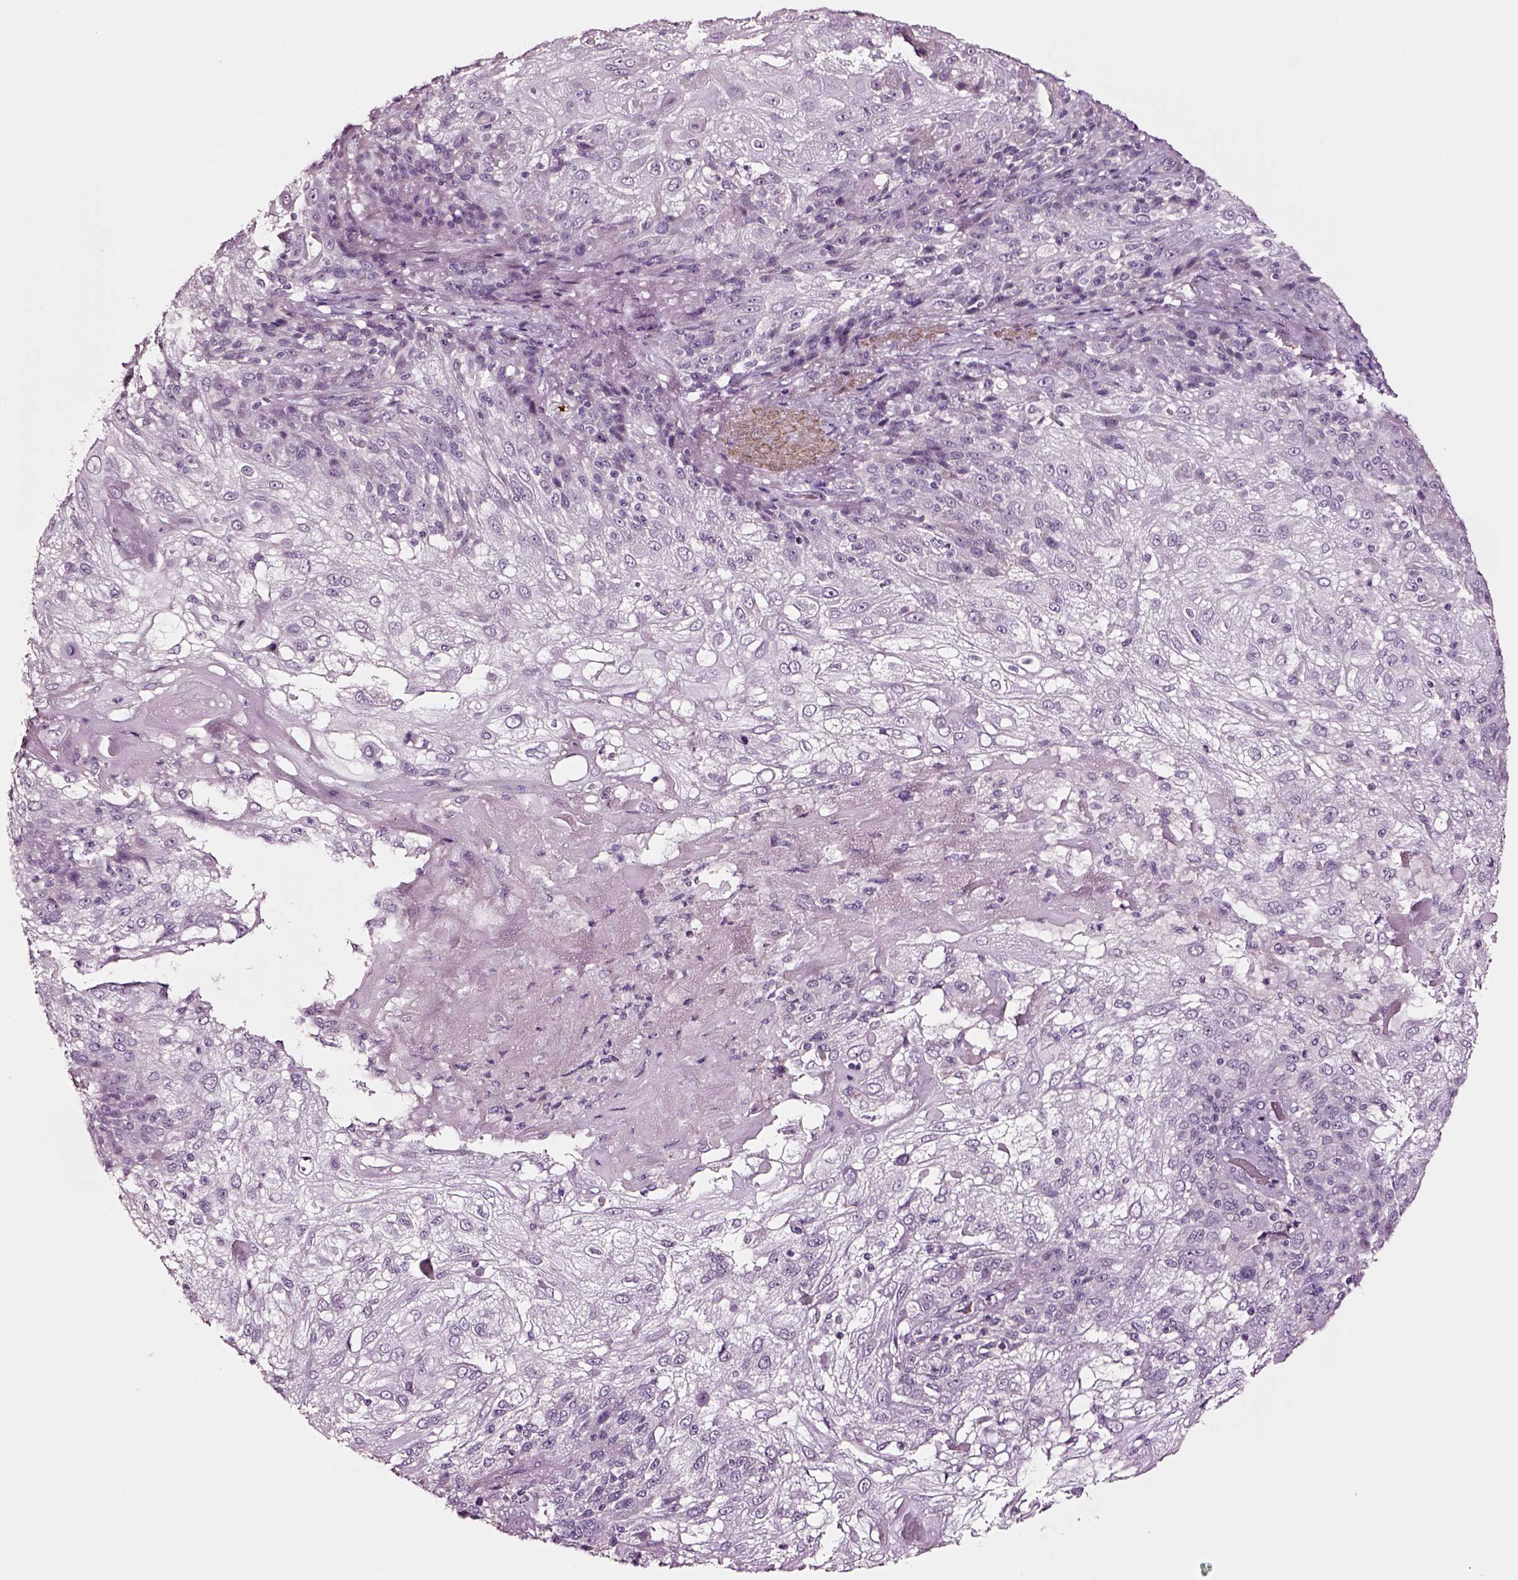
{"staining": {"intensity": "negative", "quantity": "none", "location": "none"}, "tissue": "skin cancer", "cell_type": "Tumor cells", "image_type": "cancer", "snomed": [{"axis": "morphology", "description": "Normal tissue, NOS"}, {"axis": "morphology", "description": "Squamous cell carcinoma, NOS"}, {"axis": "topography", "description": "Skin"}], "caption": "A photomicrograph of skin squamous cell carcinoma stained for a protein reveals no brown staining in tumor cells.", "gene": "SOX10", "patient": {"sex": "female", "age": 83}}